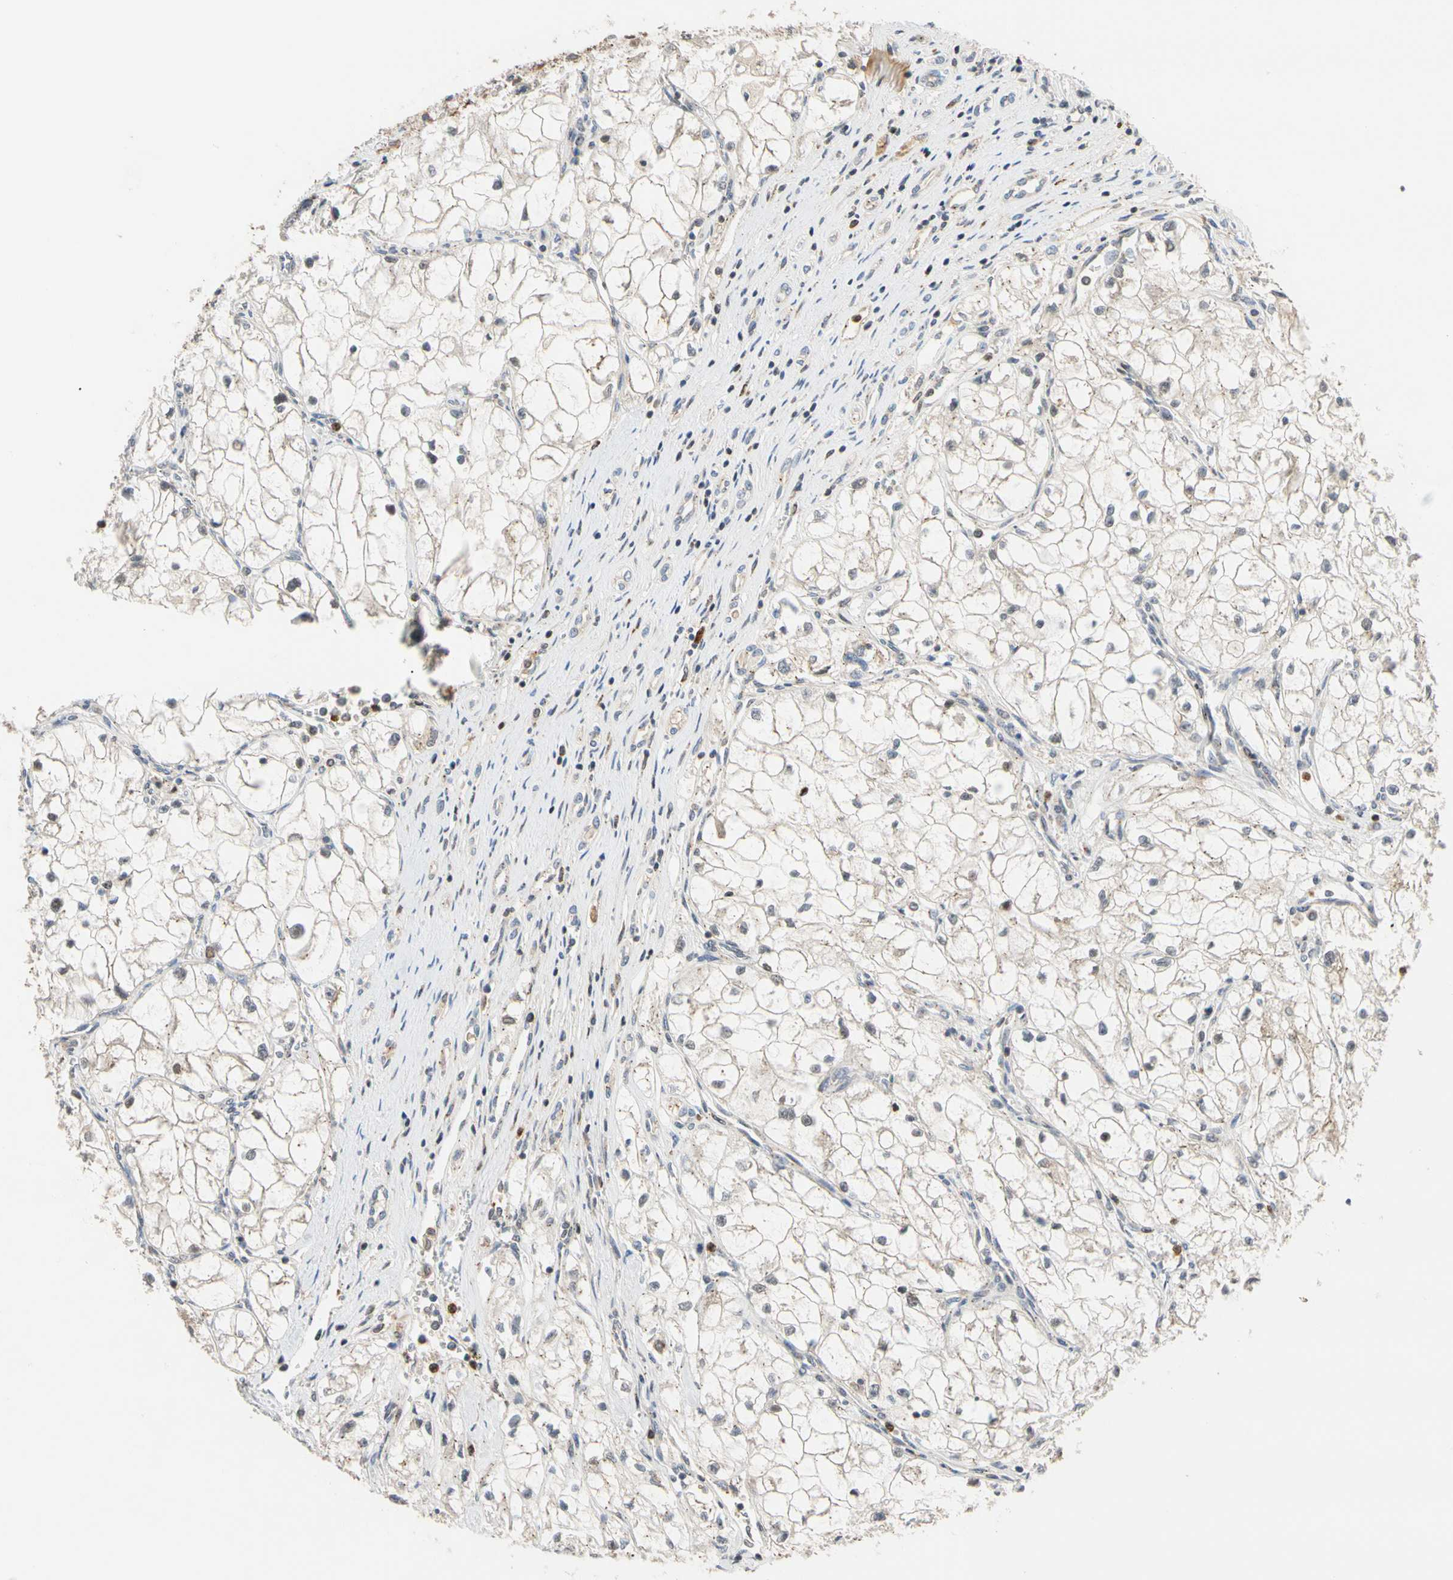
{"staining": {"intensity": "weak", "quantity": "<25%", "location": "cytoplasmic/membranous"}, "tissue": "renal cancer", "cell_type": "Tumor cells", "image_type": "cancer", "snomed": [{"axis": "morphology", "description": "Adenocarcinoma, NOS"}, {"axis": "topography", "description": "Kidney"}], "caption": "This is a micrograph of immunohistochemistry staining of renal adenocarcinoma, which shows no expression in tumor cells.", "gene": "IP6K2", "patient": {"sex": "female", "age": 70}}